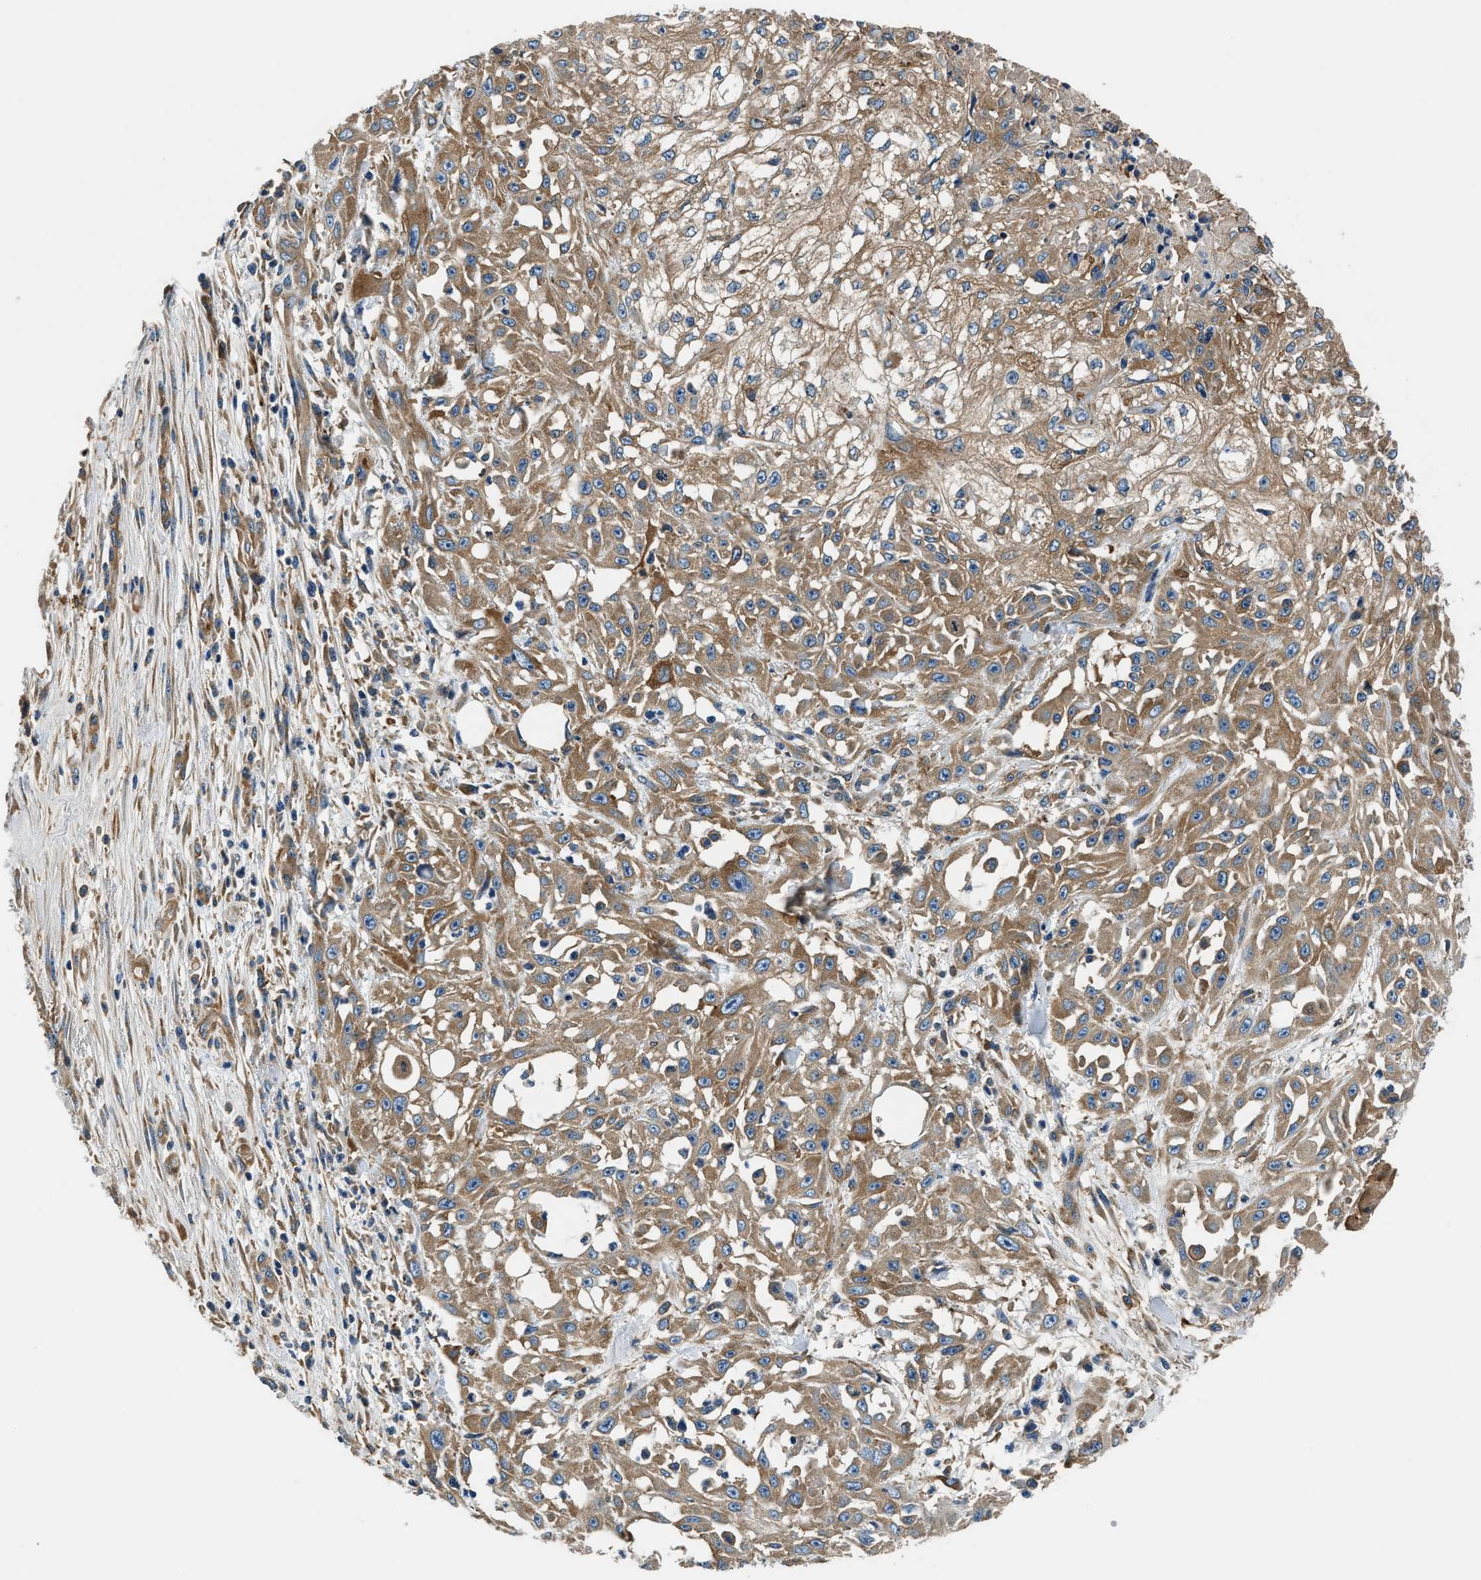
{"staining": {"intensity": "moderate", "quantity": ">75%", "location": "cytoplasmic/membranous"}, "tissue": "skin cancer", "cell_type": "Tumor cells", "image_type": "cancer", "snomed": [{"axis": "morphology", "description": "Squamous cell carcinoma, NOS"}, {"axis": "morphology", "description": "Squamous cell carcinoma, metastatic, NOS"}, {"axis": "topography", "description": "Skin"}, {"axis": "topography", "description": "Lymph node"}], "caption": "About >75% of tumor cells in skin cancer (squamous cell carcinoma) exhibit moderate cytoplasmic/membranous protein staining as visualized by brown immunohistochemical staining.", "gene": "EEA1", "patient": {"sex": "male", "age": 75}}